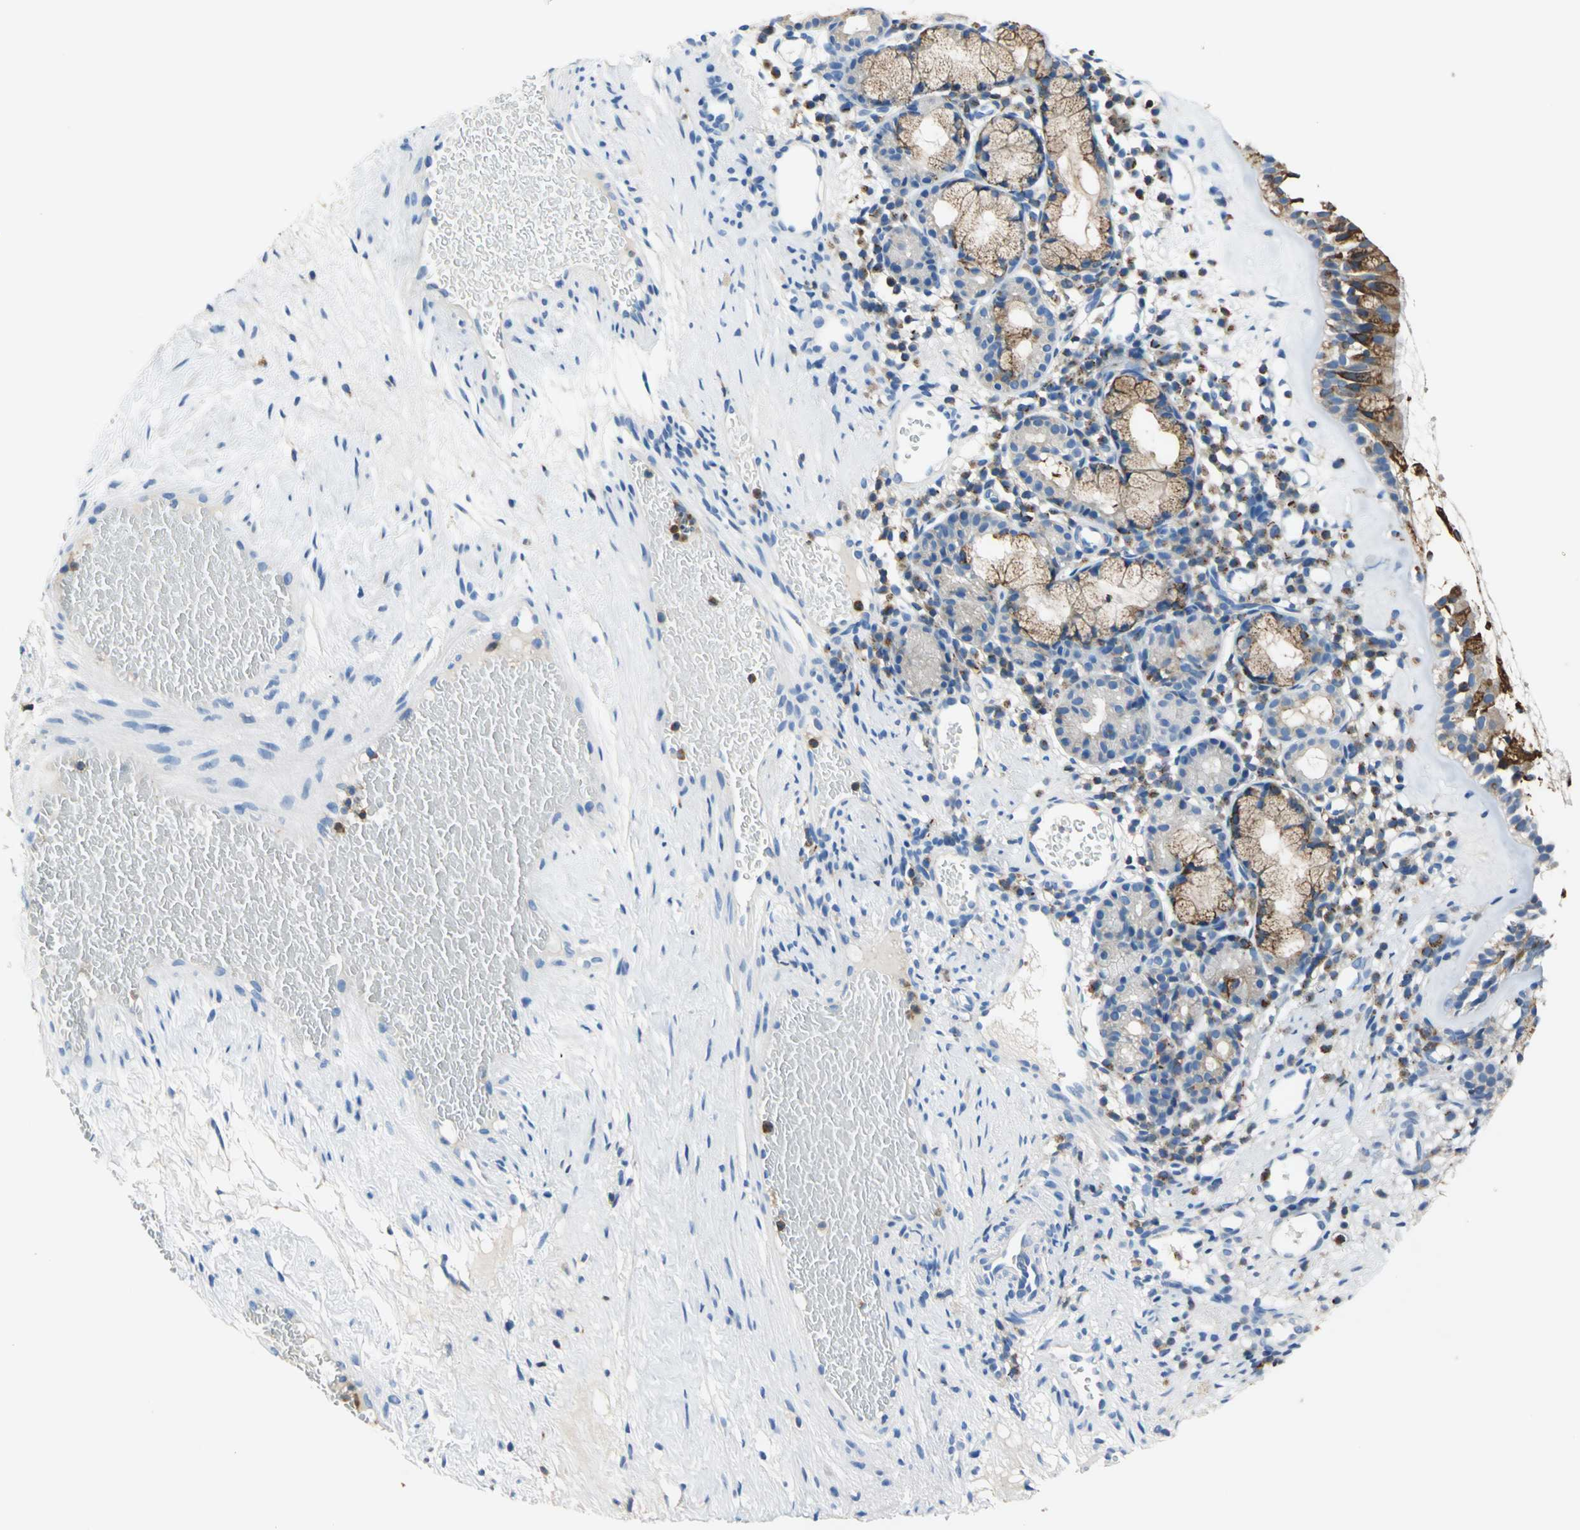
{"staining": {"intensity": "moderate", "quantity": ">75%", "location": "cytoplasmic/membranous"}, "tissue": "nasopharynx", "cell_type": "Respiratory epithelial cells", "image_type": "normal", "snomed": [{"axis": "morphology", "description": "Normal tissue, NOS"}, {"axis": "morphology", "description": "Inflammation, NOS"}, {"axis": "topography", "description": "Nasopharynx"}], "caption": "This image exhibits unremarkable nasopharynx stained with IHC to label a protein in brown. The cytoplasmic/membranous of respiratory epithelial cells show moderate positivity for the protein. Nuclei are counter-stained blue.", "gene": "SEPTIN11", "patient": {"sex": "female", "age": 55}}